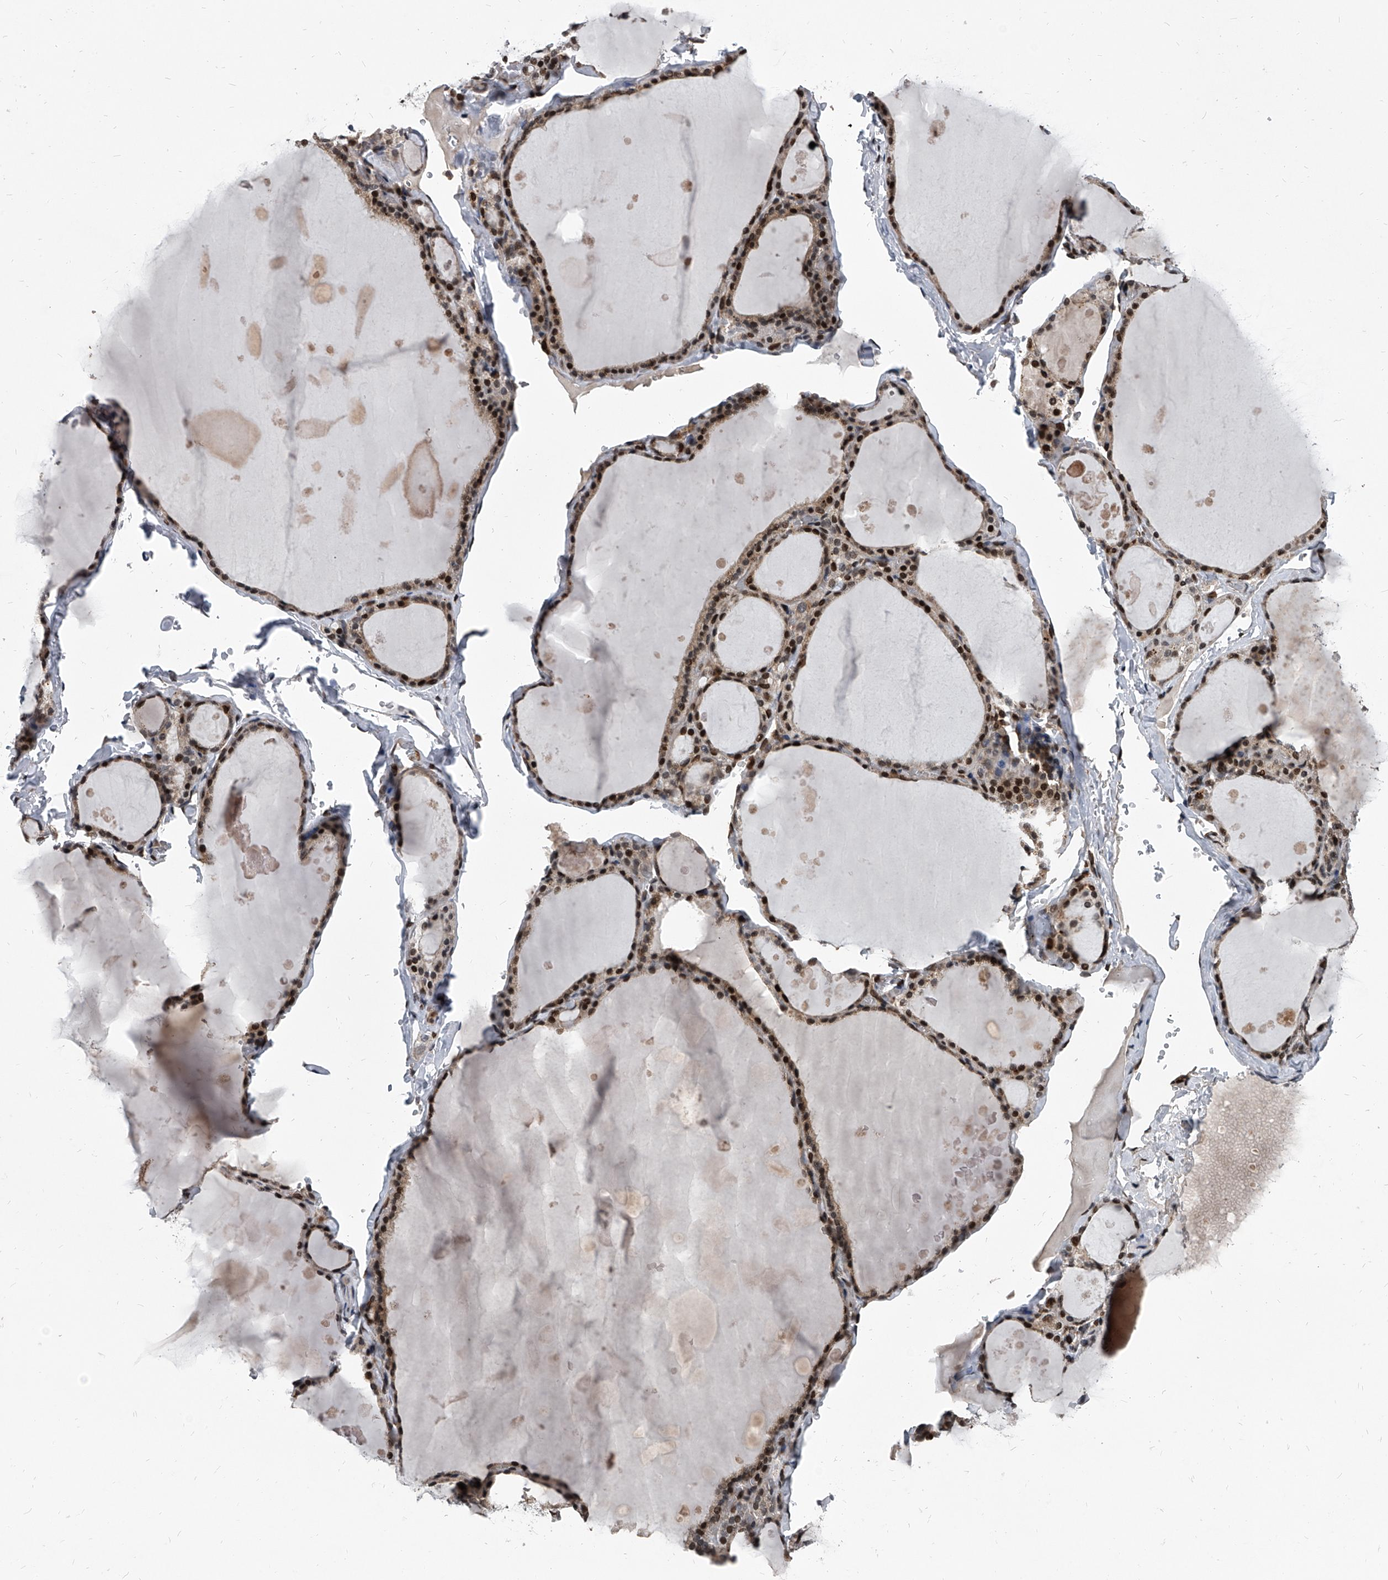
{"staining": {"intensity": "moderate", "quantity": ">75%", "location": "cytoplasmic/membranous,nuclear"}, "tissue": "thyroid gland", "cell_type": "Glandular cells", "image_type": "normal", "snomed": [{"axis": "morphology", "description": "Normal tissue, NOS"}, {"axis": "topography", "description": "Thyroid gland"}], "caption": "Immunohistochemical staining of normal thyroid gland exhibits moderate cytoplasmic/membranous,nuclear protein expression in about >75% of glandular cells. The protein is stained brown, and the nuclei are stained in blue (DAB (3,3'-diaminobenzidine) IHC with brightfield microscopy, high magnification).", "gene": "PHF20", "patient": {"sex": "male", "age": 56}}